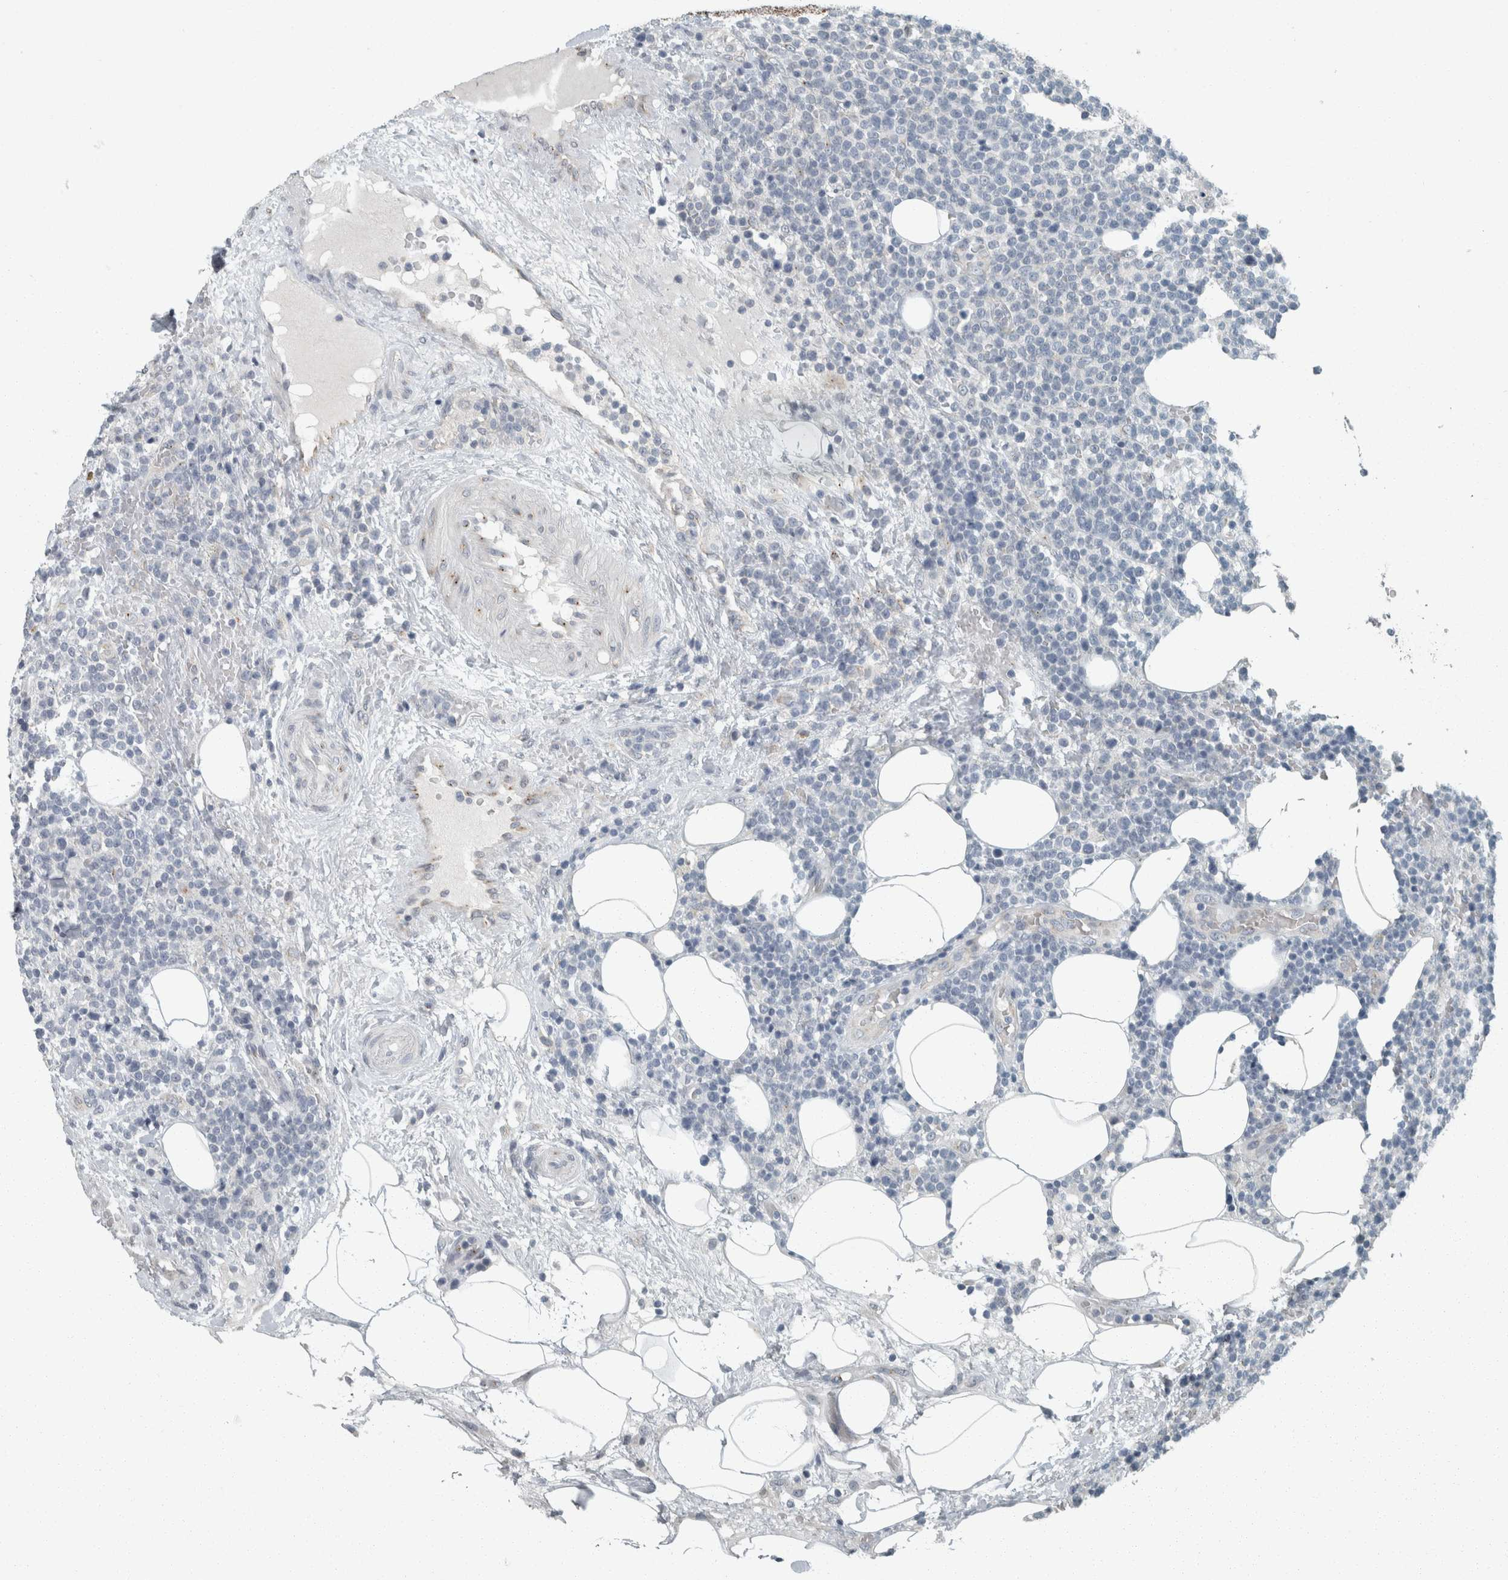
{"staining": {"intensity": "negative", "quantity": "none", "location": "none"}, "tissue": "lymphoma", "cell_type": "Tumor cells", "image_type": "cancer", "snomed": [{"axis": "morphology", "description": "Malignant lymphoma, non-Hodgkin's type, High grade"}, {"axis": "topography", "description": "Lymph node"}], "caption": "Photomicrograph shows no protein positivity in tumor cells of malignant lymphoma, non-Hodgkin's type (high-grade) tissue.", "gene": "KIF1C", "patient": {"sex": "male", "age": 61}}